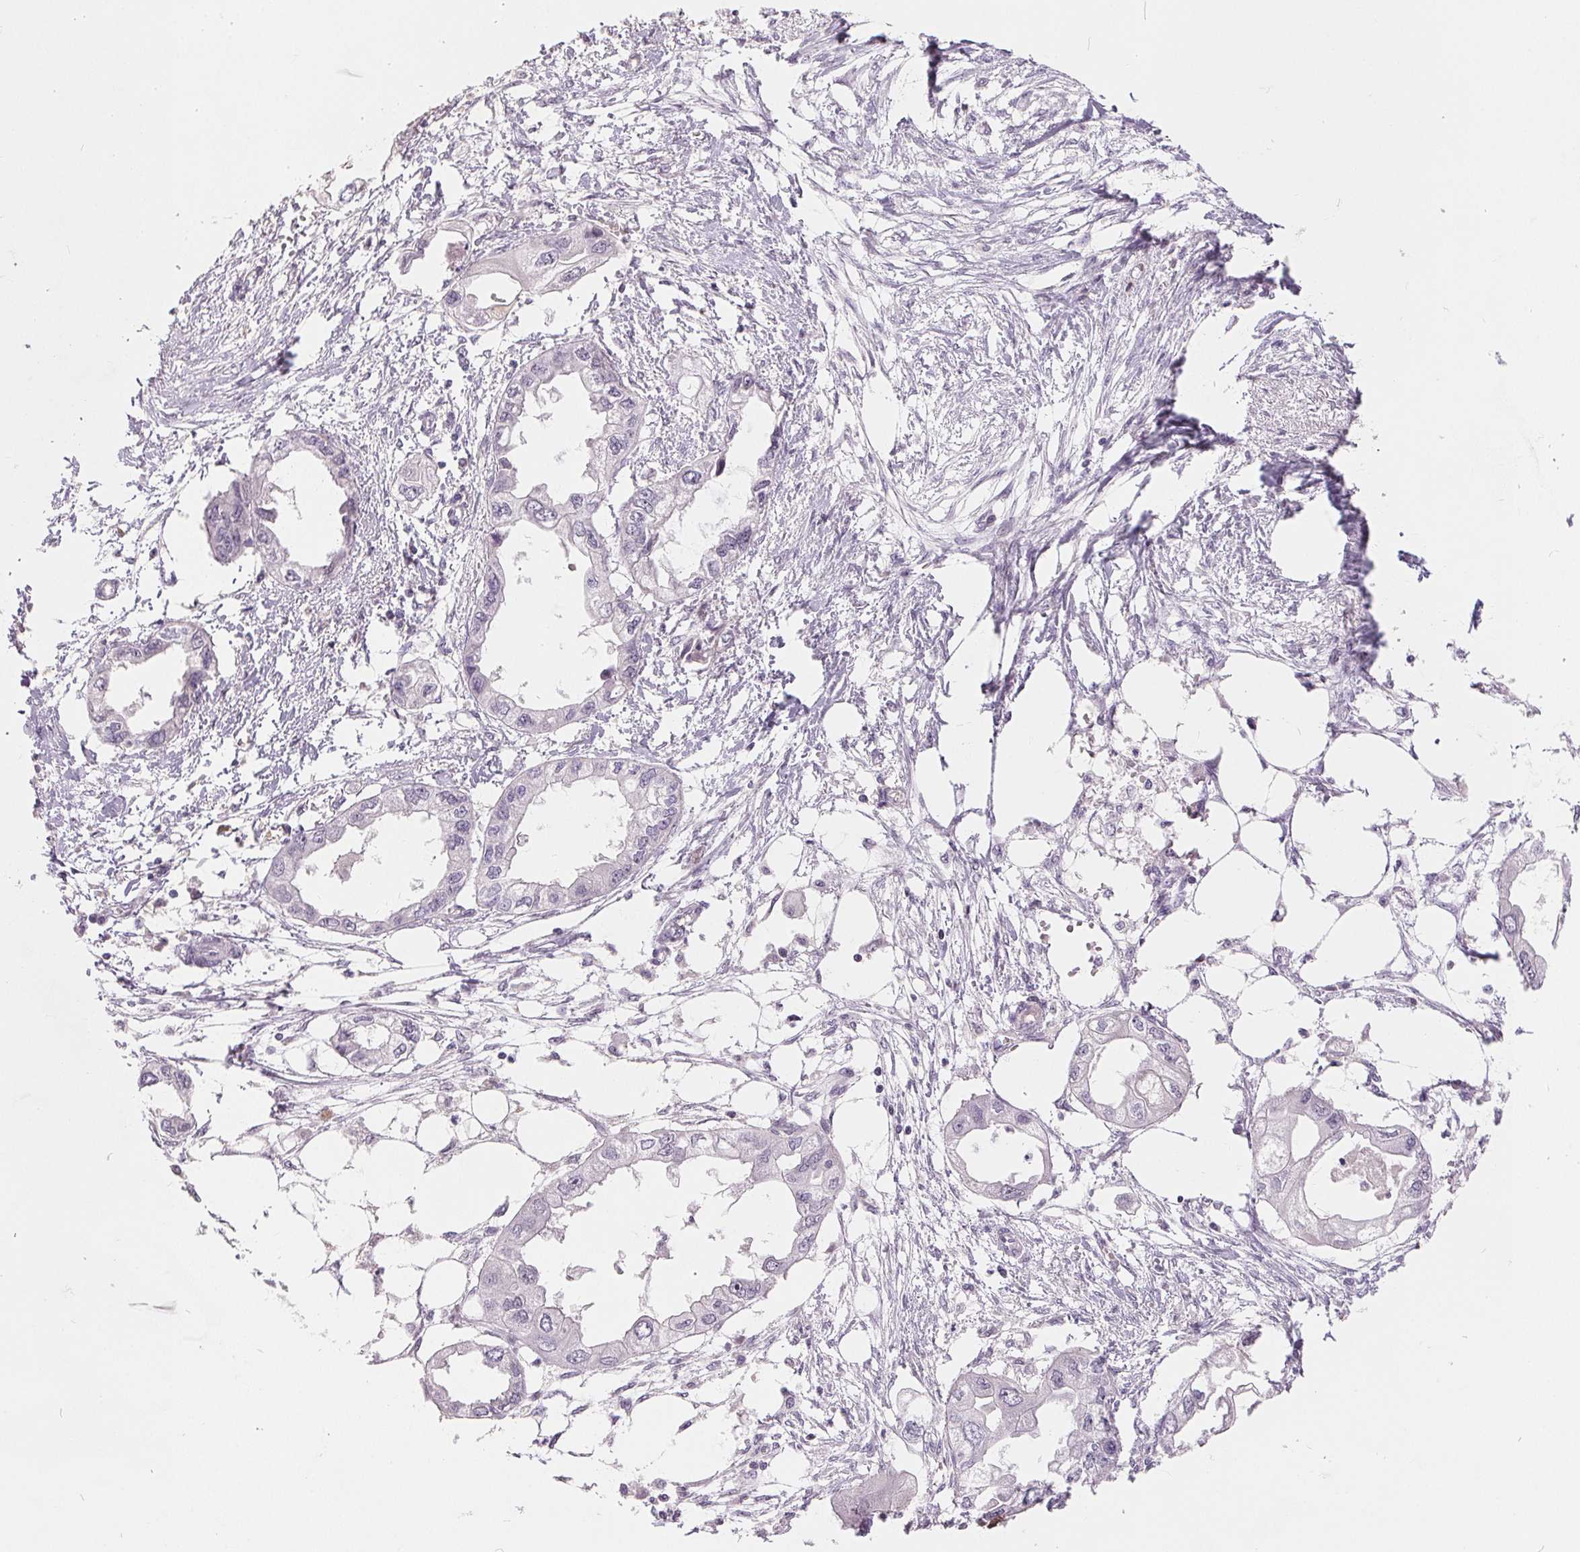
{"staining": {"intensity": "negative", "quantity": "none", "location": "none"}, "tissue": "endometrial cancer", "cell_type": "Tumor cells", "image_type": "cancer", "snomed": [{"axis": "morphology", "description": "Adenocarcinoma, NOS"}, {"axis": "morphology", "description": "Adenocarcinoma, metastatic, NOS"}, {"axis": "topography", "description": "Adipose tissue"}, {"axis": "topography", "description": "Endometrium"}], "caption": "Immunohistochemical staining of endometrial adenocarcinoma exhibits no significant expression in tumor cells.", "gene": "NRG2", "patient": {"sex": "female", "age": 67}}